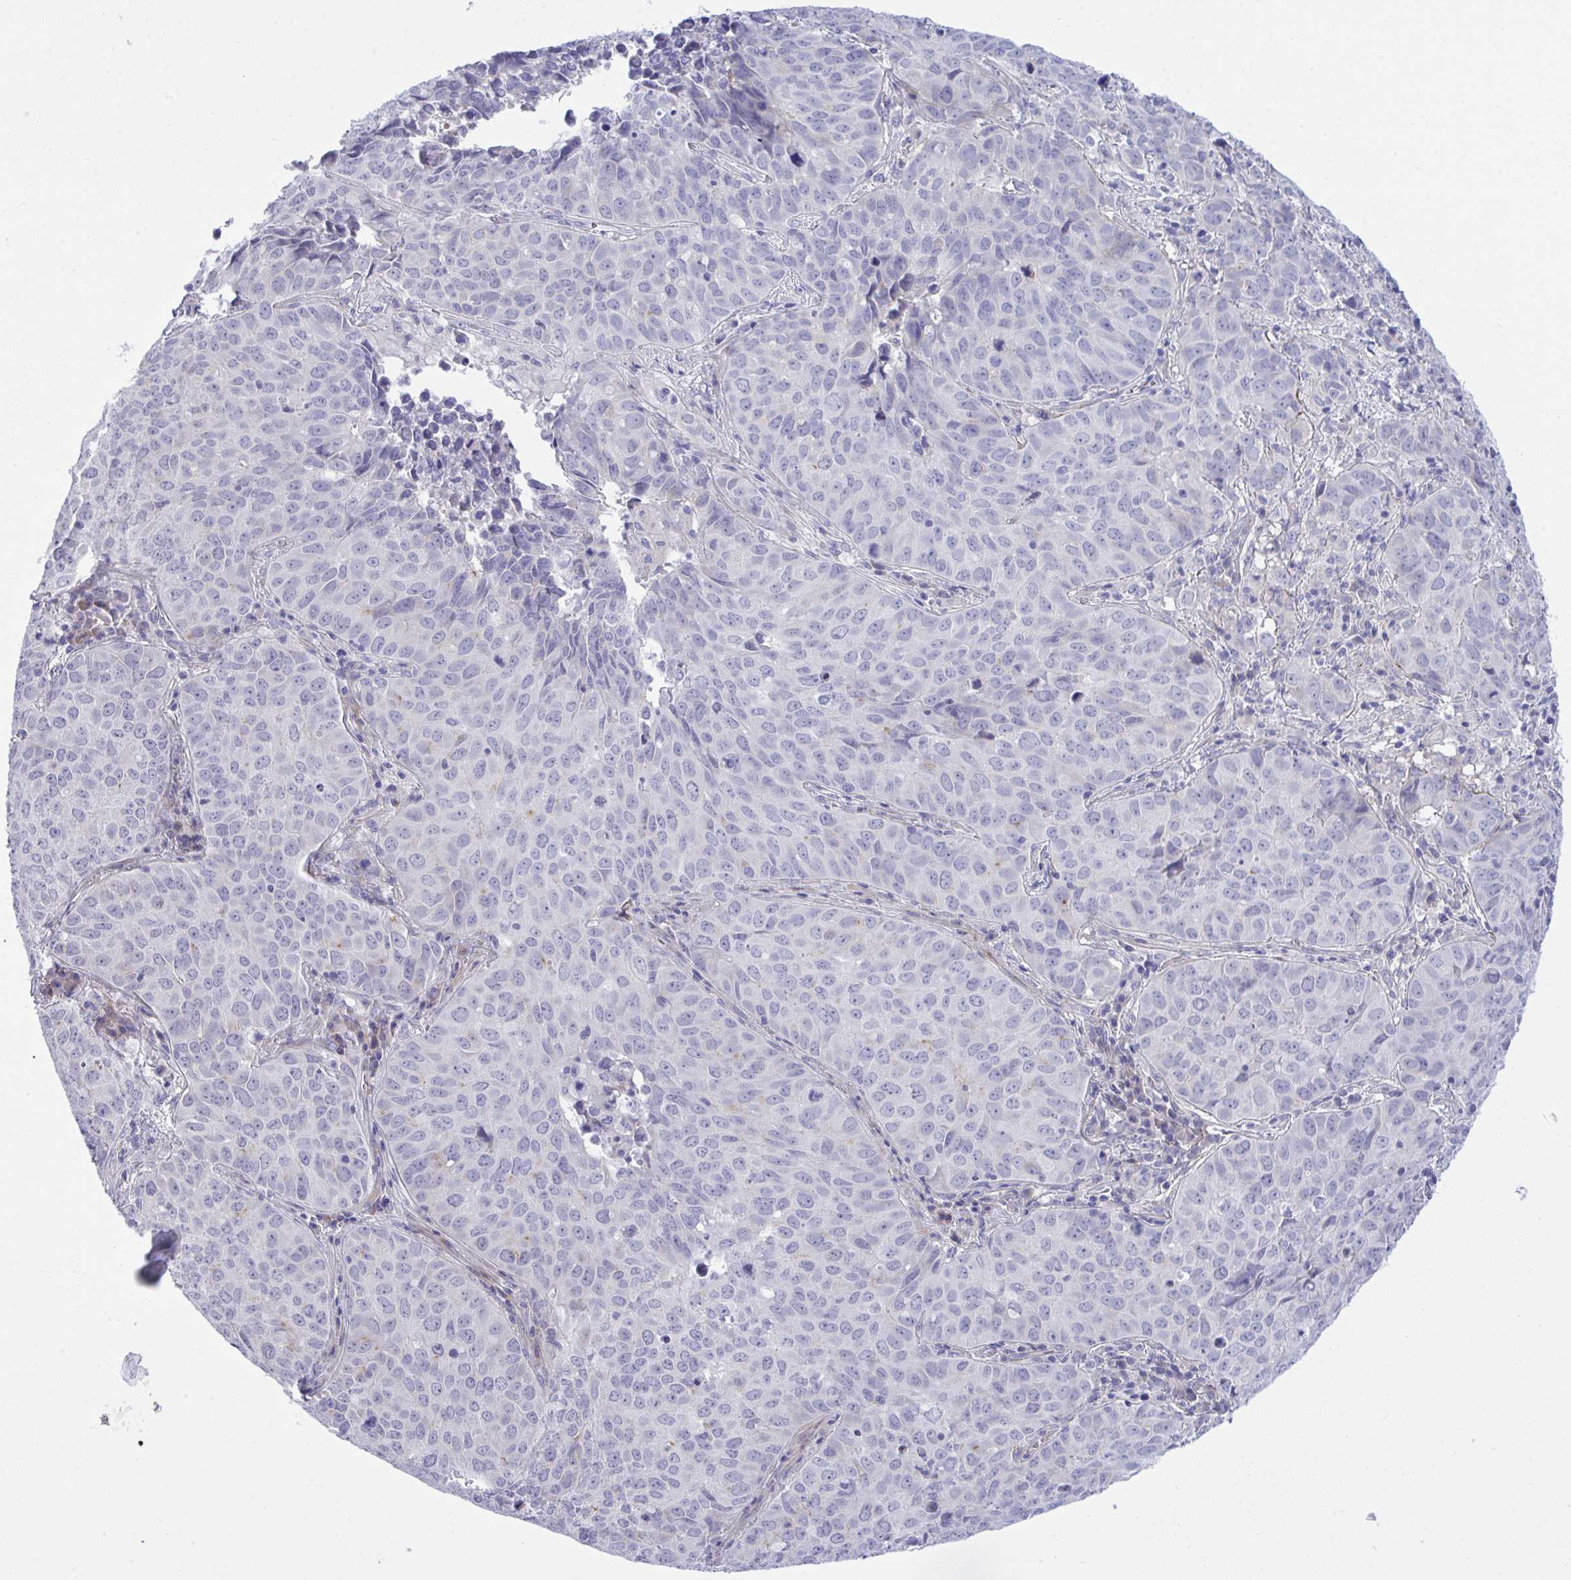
{"staining": {"intensity": "negative", "quantity": "none", "location": "none"}, "tissue": "lung cancer", "cell_type": "Tumor cells", "image_type": "cancer", "snomed": [{"axis": "morphology", "description": "Adenocarcinoma, NOS"}, {"axis": "topography", "description": "Lung"}], "caption": "Photomicrograph shows no significant protein positivity in tumor cells of adenocarcinoma (lung).", "gene": "MED9", "patient": {"sex": "female", "age": 50}}